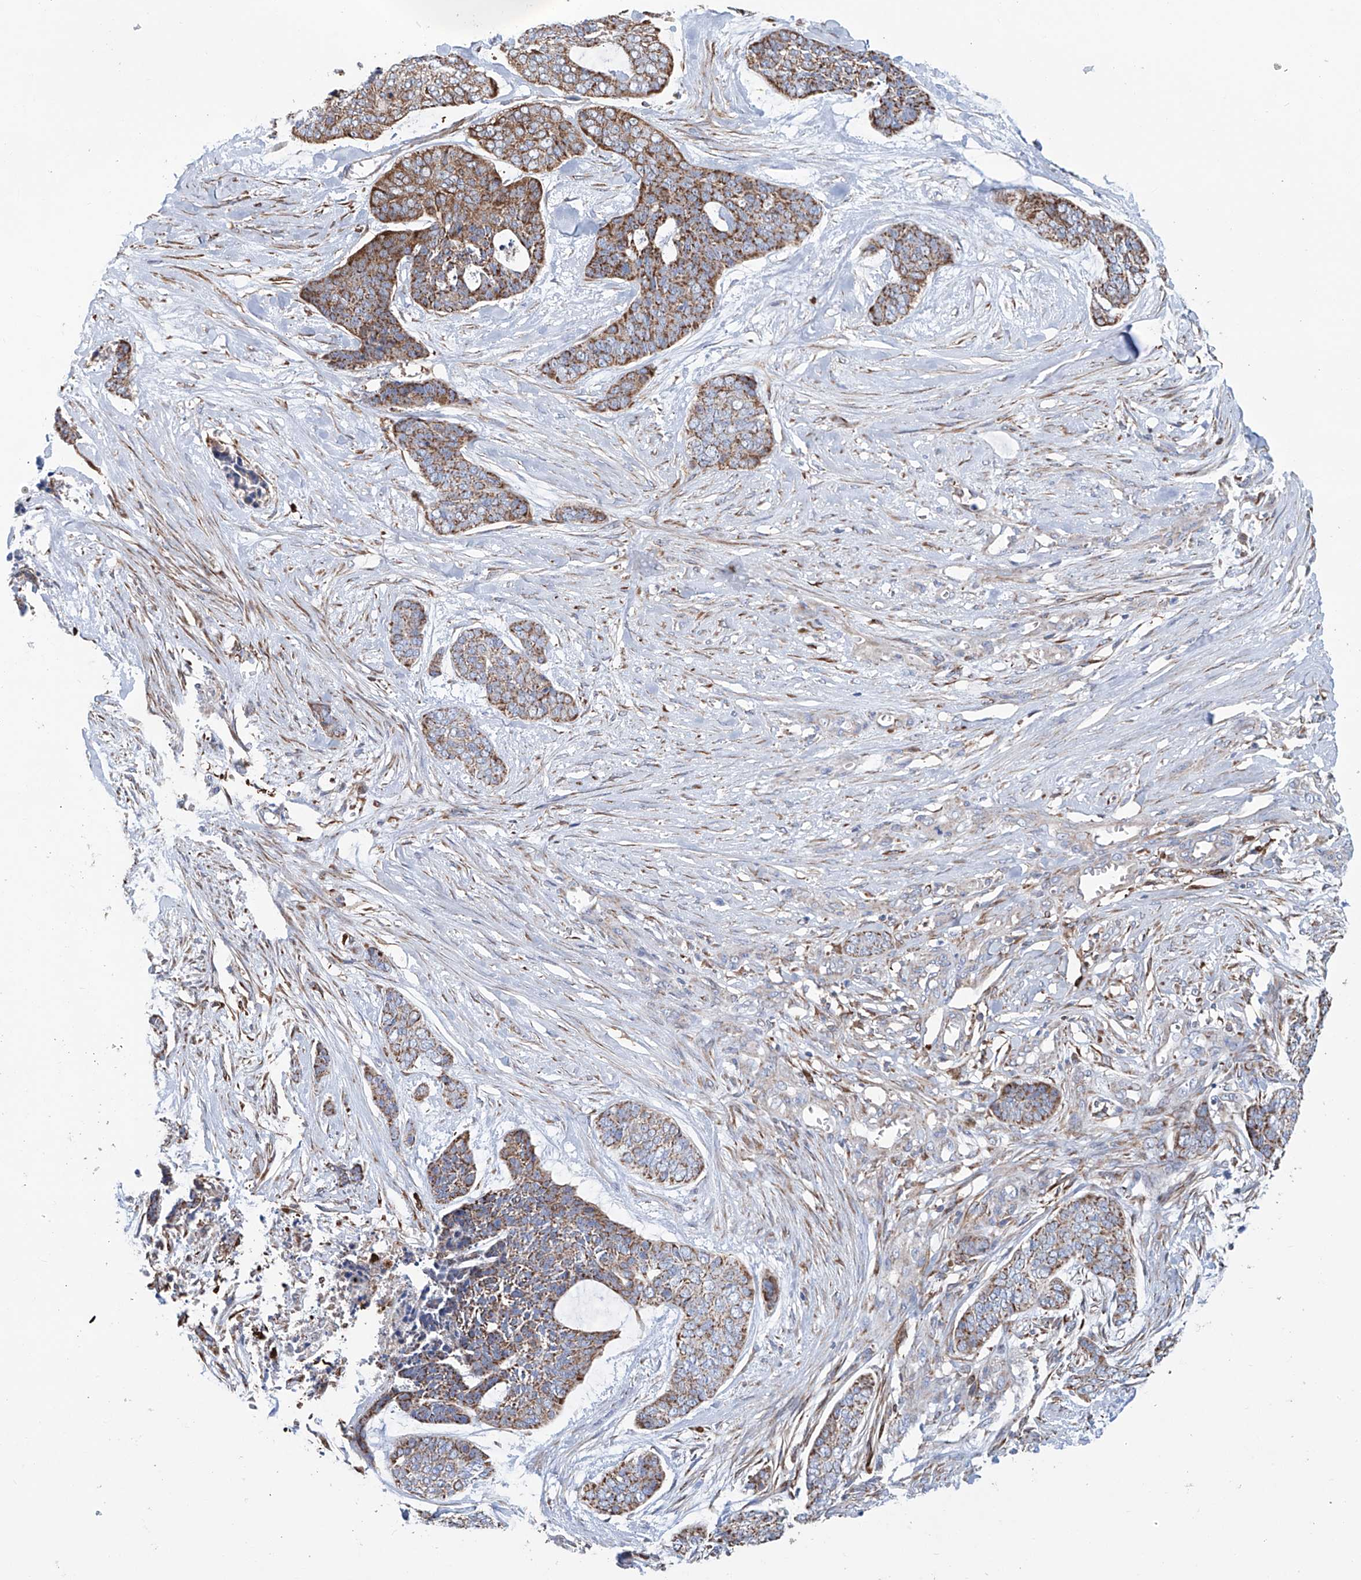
{"staining": {"intensity": "moderate", "quantity": ">75%", "location": "cytoplasmic/membranous"}, "tissue": "skin cancer", "cell_type": "Tumor cells", "image_type": "cancer", "snomed": [{"axis": "morphology", "description": "Basal cell carcinoma"}, {"axis": "topography", "description": "Skin"}], "caption": "High-magnification brightfield microscopy of skin cancer stained with DAB (3,3'-diaminobenzidine) (brown) and counterstained with hematoxylin (blue). tumor cells exhibit moderate cytoplasmic/membranous positivity is identified in about>75% of cells.", "gene": "ALDH6A1", "patient": {"sex": "female", "age": 64}}